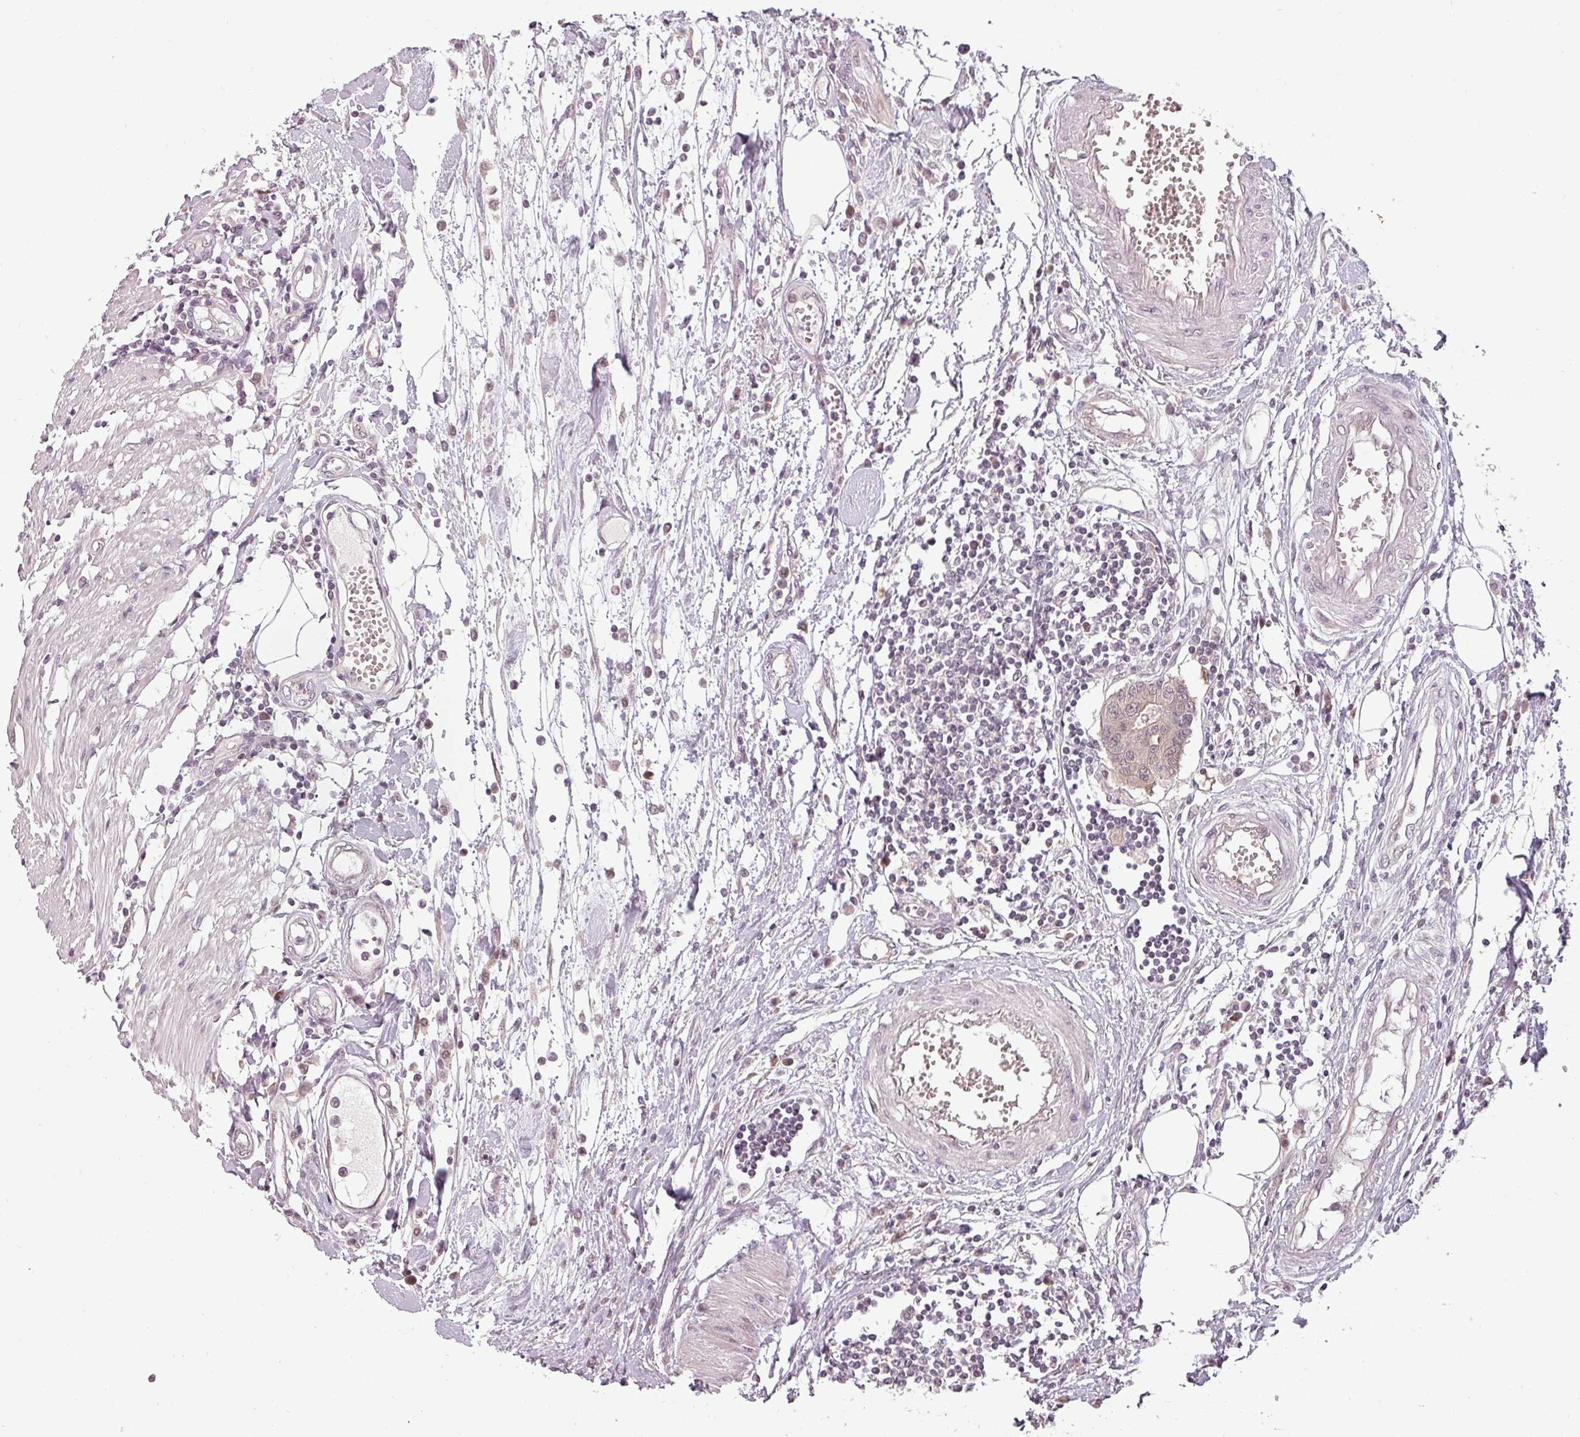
{"staining": {"intensity": "negative", "quantity": "none", "location": "none"}, "tissue": "colorectal cancer", "cell_type": "Tumor cells", "image_type": "cancer", "snomed": [{"axis": "morphology", "description": "Adenocarcinoma, NOS"}, {"axis": "topography", "description": "Colon"}], "caption": "This is a micrograph of immunohistochemistry (IHC) staining of colorectal cancer (adenocarcinoma), which shows no expression in tumor cells.", "gene": "CLIC1", "patient": {"sex": "male", "age": 77}}